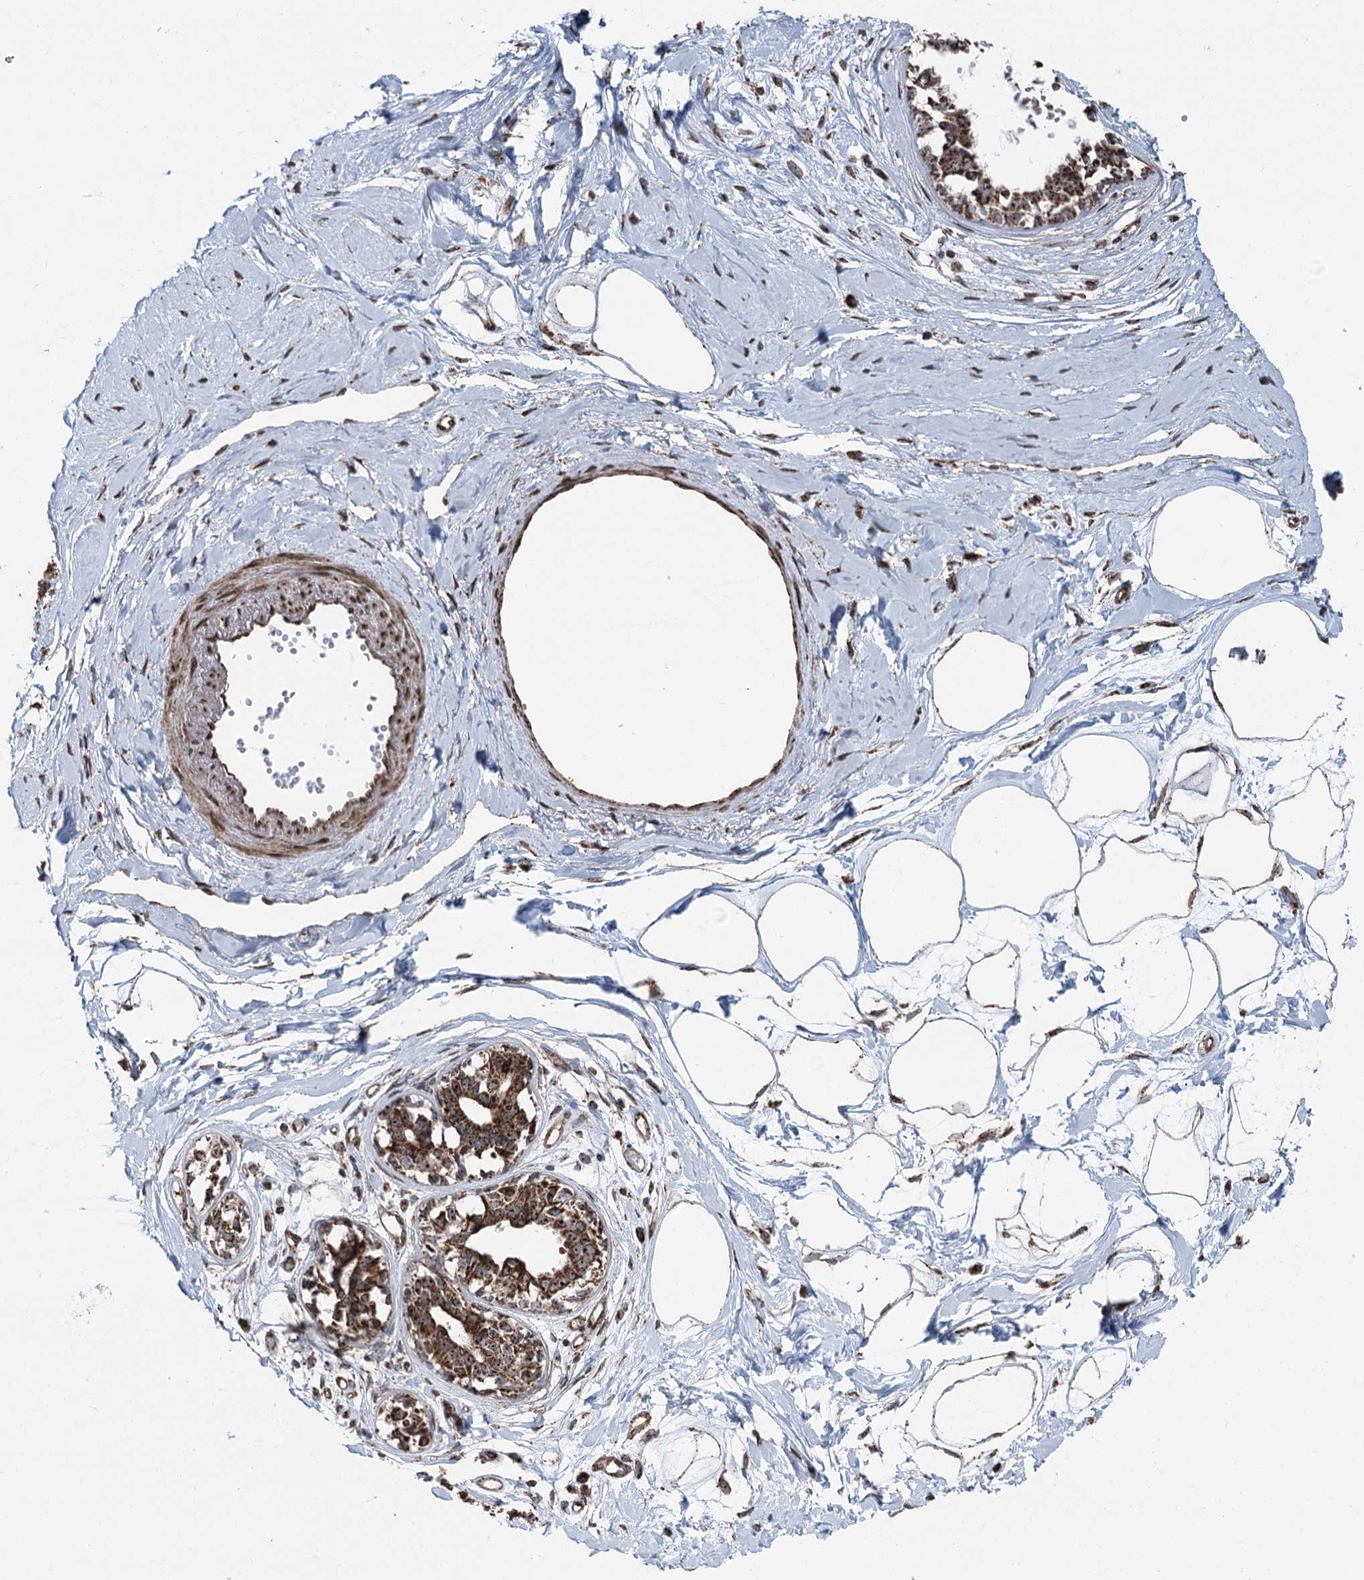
{"staining": {"intensity": "strong", "quantity": ">75%", "location": "cytoplasmic/membranous,nuclear"}, "tissue": "breast", "cell_type": "Adipocytes", "image_type": "normal", "snomed": [{"axis": "morphology", "description": "Normal tissue, NOS"}, {"axis": "topography", "description": "Breast"}], "caption": "Immunohistochemistry (IHC) (DAB (3,3'-diaminobenzidine)) staining of unremarkable human breast demonstrates strong cytoplasmic/membranous,nuclear protein staining in about >75% of adipocytes.", "gene": "STEEP1", "patient": {"sex": "female", "age": 45}}